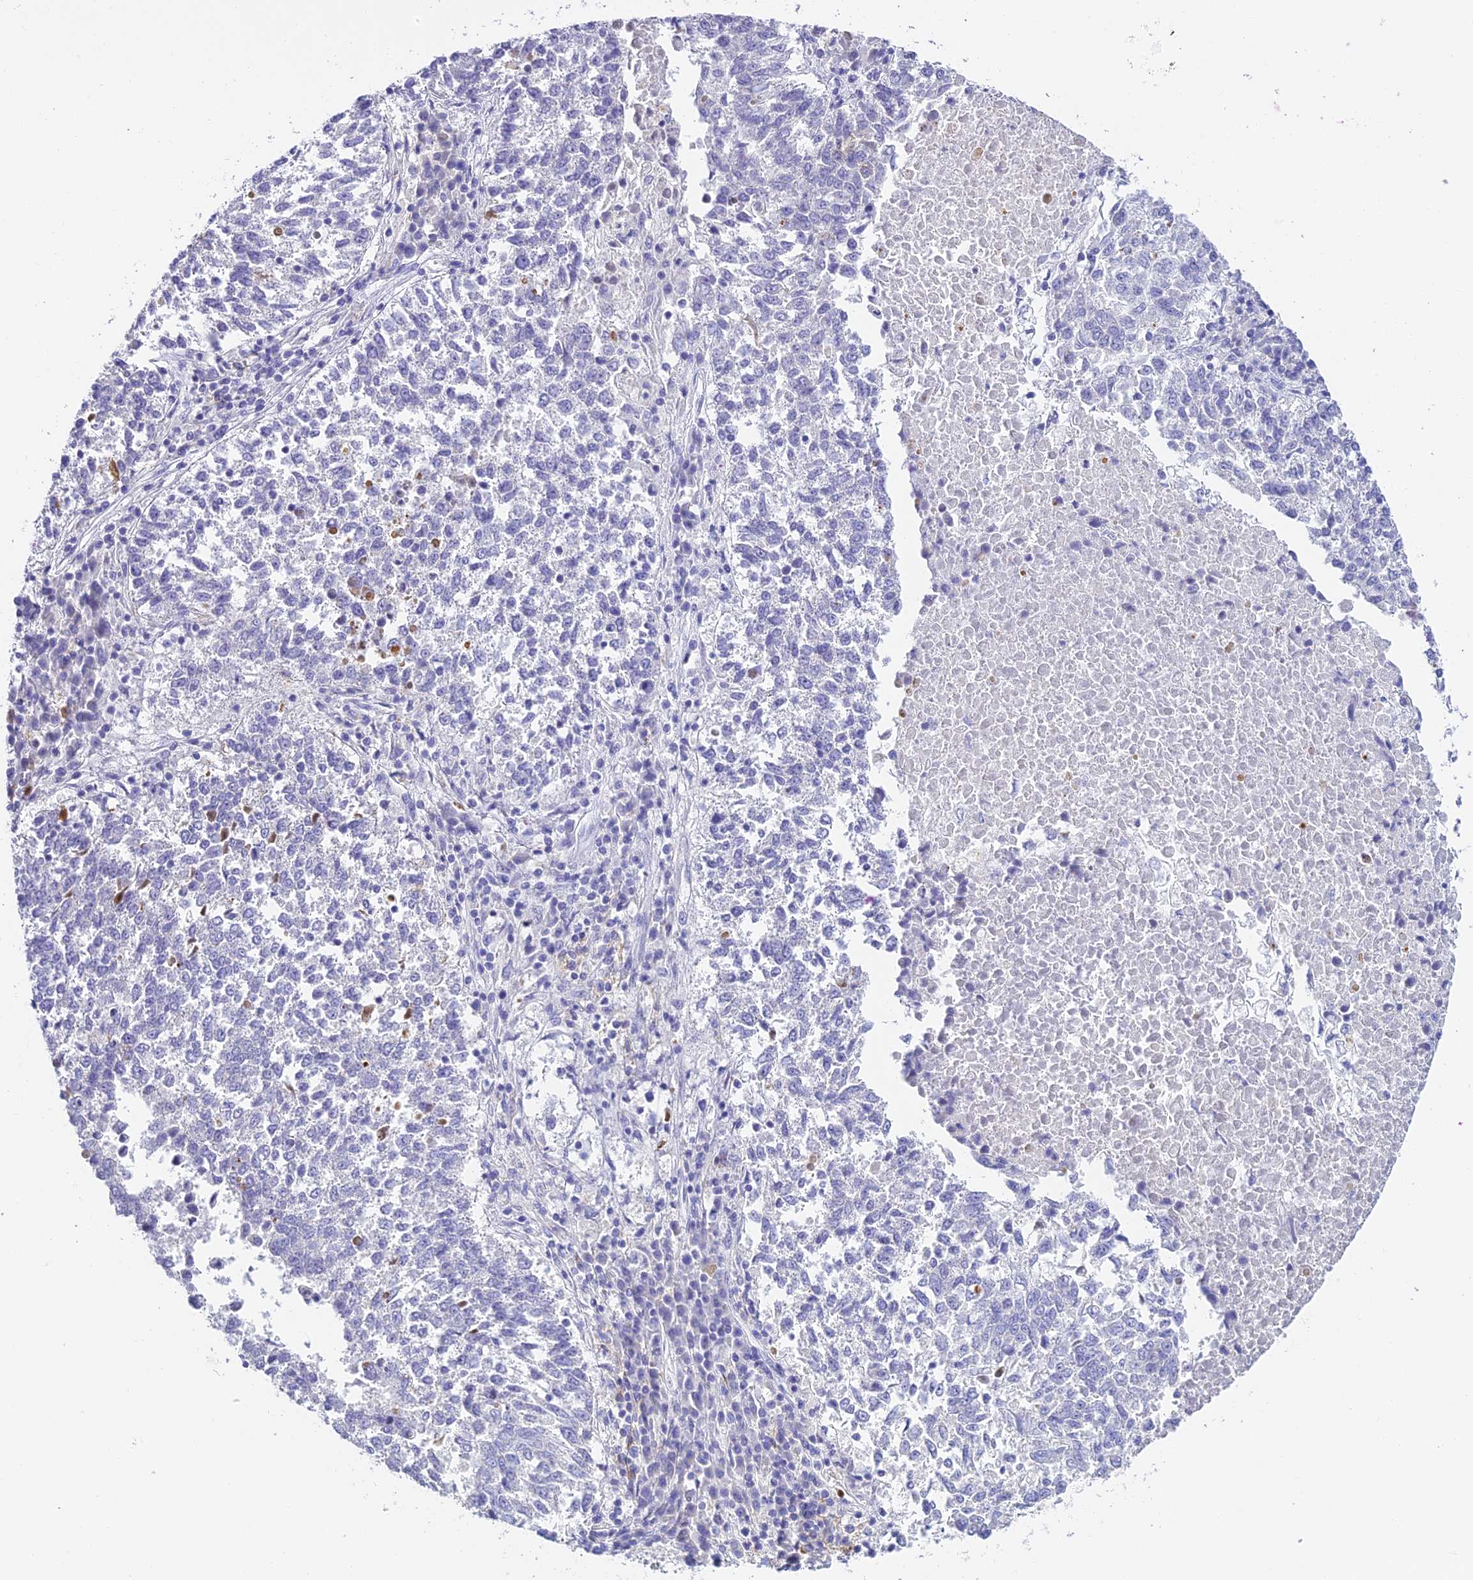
{"staining": {"intensity": "negative", "quantity": "none", "location": "none"}, "tissue": "lung cancer", "cell_type": "Tumor cells", "image_type": "cancer", "snomed": [{"axis": "morphology", "description": "Squamous cell carcinoma, NOS"}, {"axis": "topography", "description": "Lung"}], "caption": "The photomicrograph demonstrates no staining of tumor cells in lung cancer.", "gene": "C12orf29", "patient": {"sex": "male", "age": 73}}